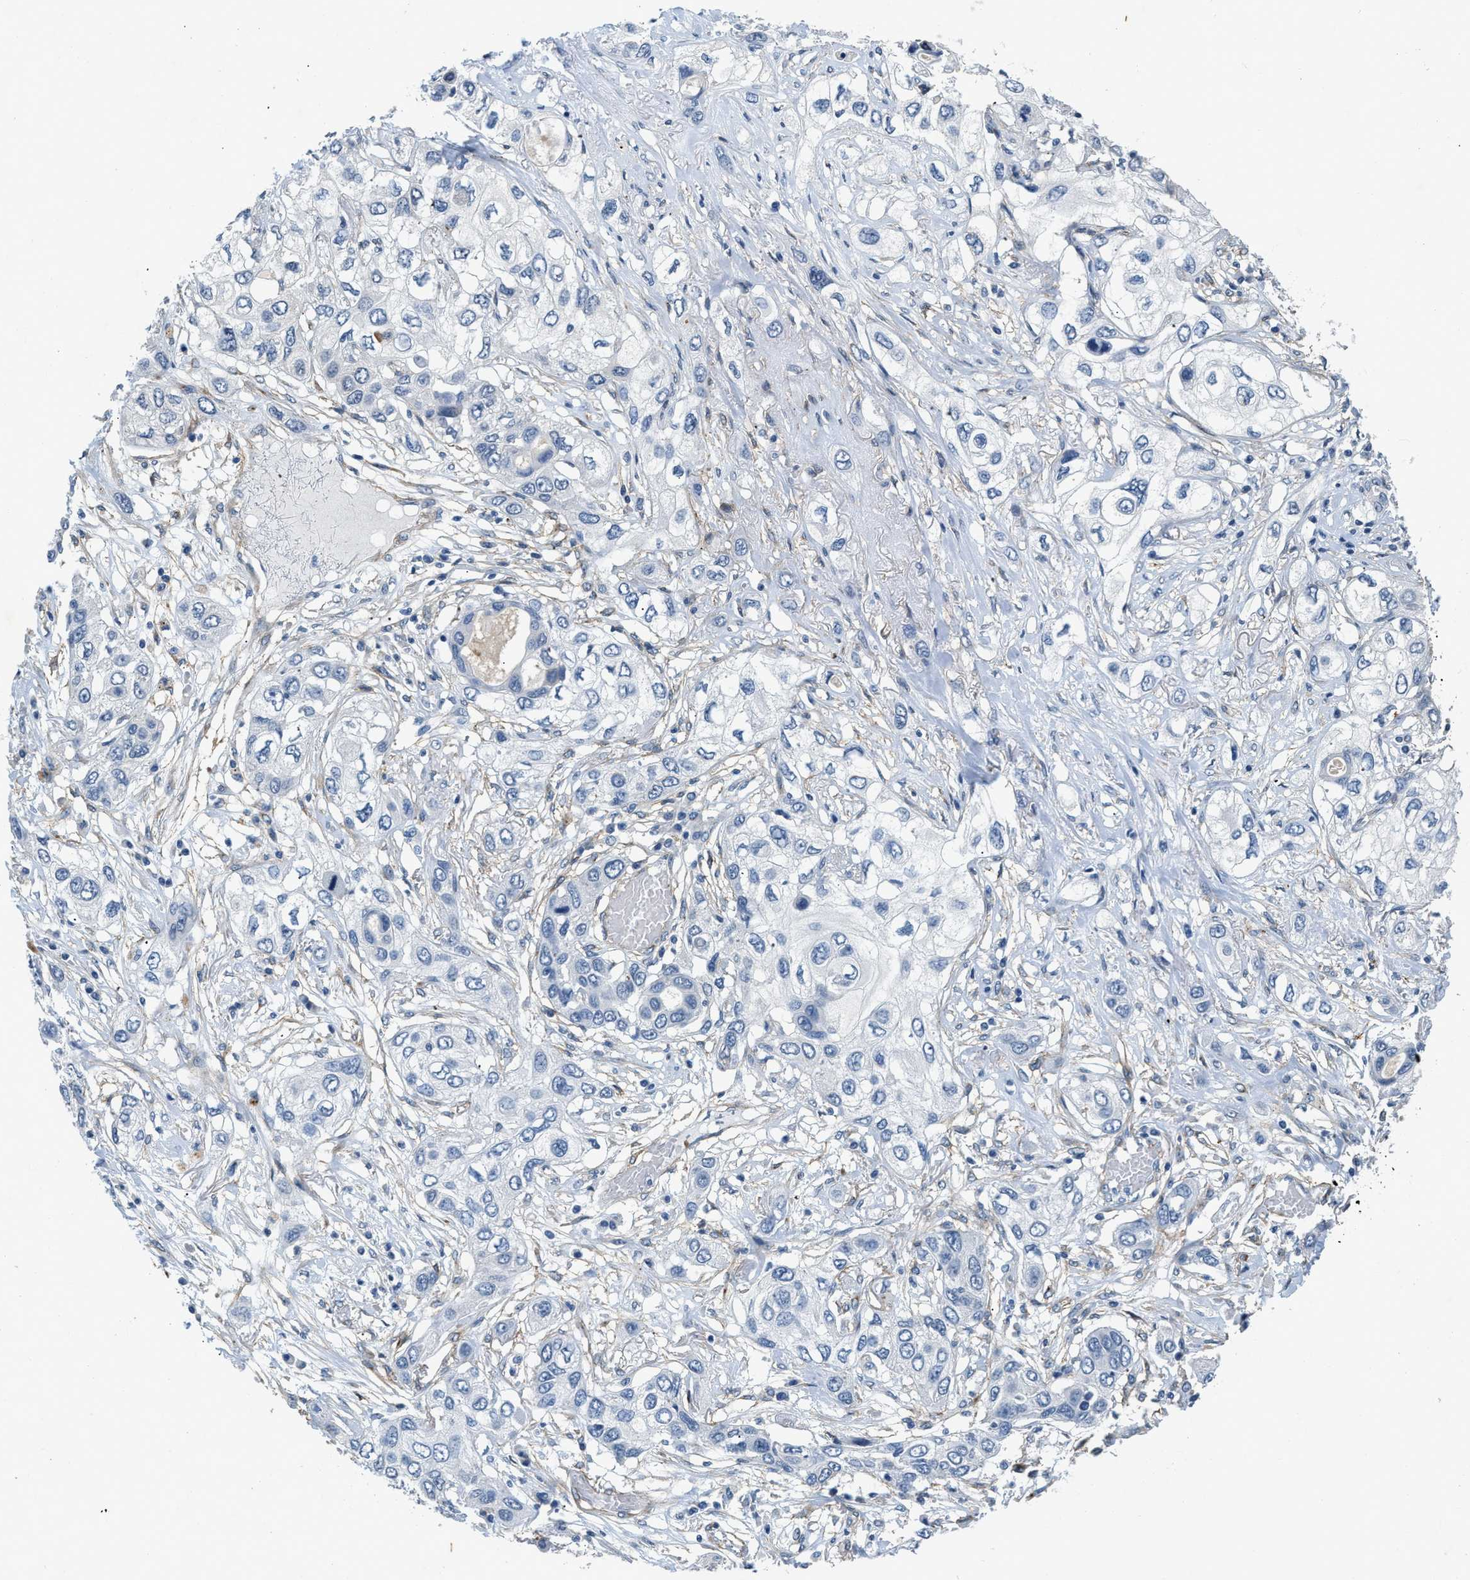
{"staining": {"intensity": "negative", "quantity": "none", "location": "none"}, "tissue": "lung cancer", "cell_type": "Tumor cells", "image_type": "cancer", "snomed": [{"axis": "morphology", "description": "Squamous cell carcinoma, NOS"}, {"axis": "topography", "description": "Lung"}], "caption": "Protein analysis of lung squamous cell carcinoma exhibits no significant positivity in tumor cells.", "gene": "PDGFRA", "patient": {"sex": "male", "age": 71}}